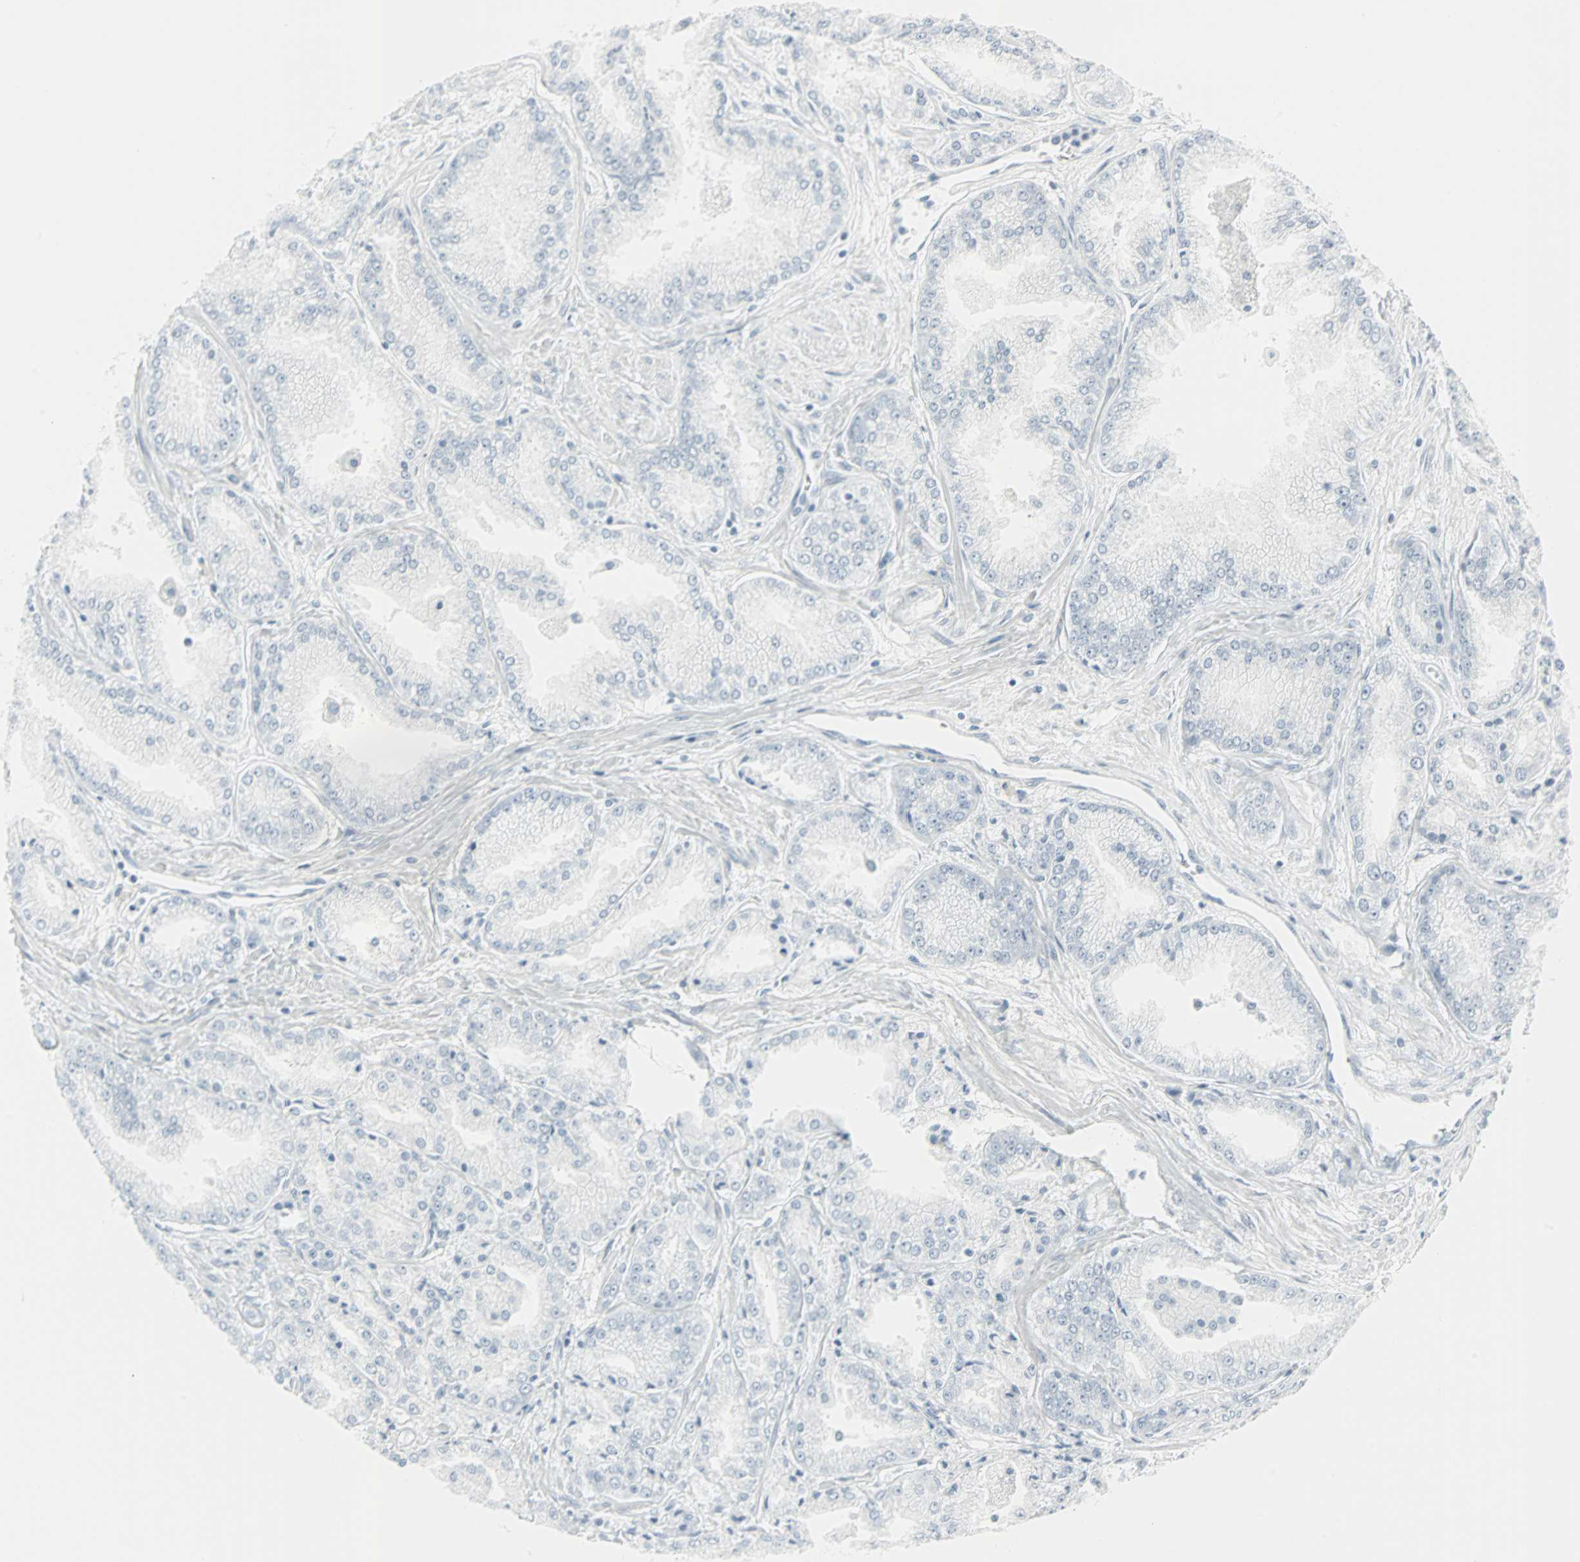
{"staining": {"intensity": "negative", "quantity": "none", "location": "none"}, "tissue": "prostate cancer", "cell_type": "Tumor cells", "image_type": "cancer", "snomed": [{"axis": "morphology", "description": "Adenocarcinoma, High grade"}, {"axis": "topography", "description": "Prostate"}], "caption": "Micrograph shows no significant protein staining in tumor cells of prostate high-grade adenocarcinoma.", "gene": "LANCL3", "patient": {"sex": "male", "age": 61}}